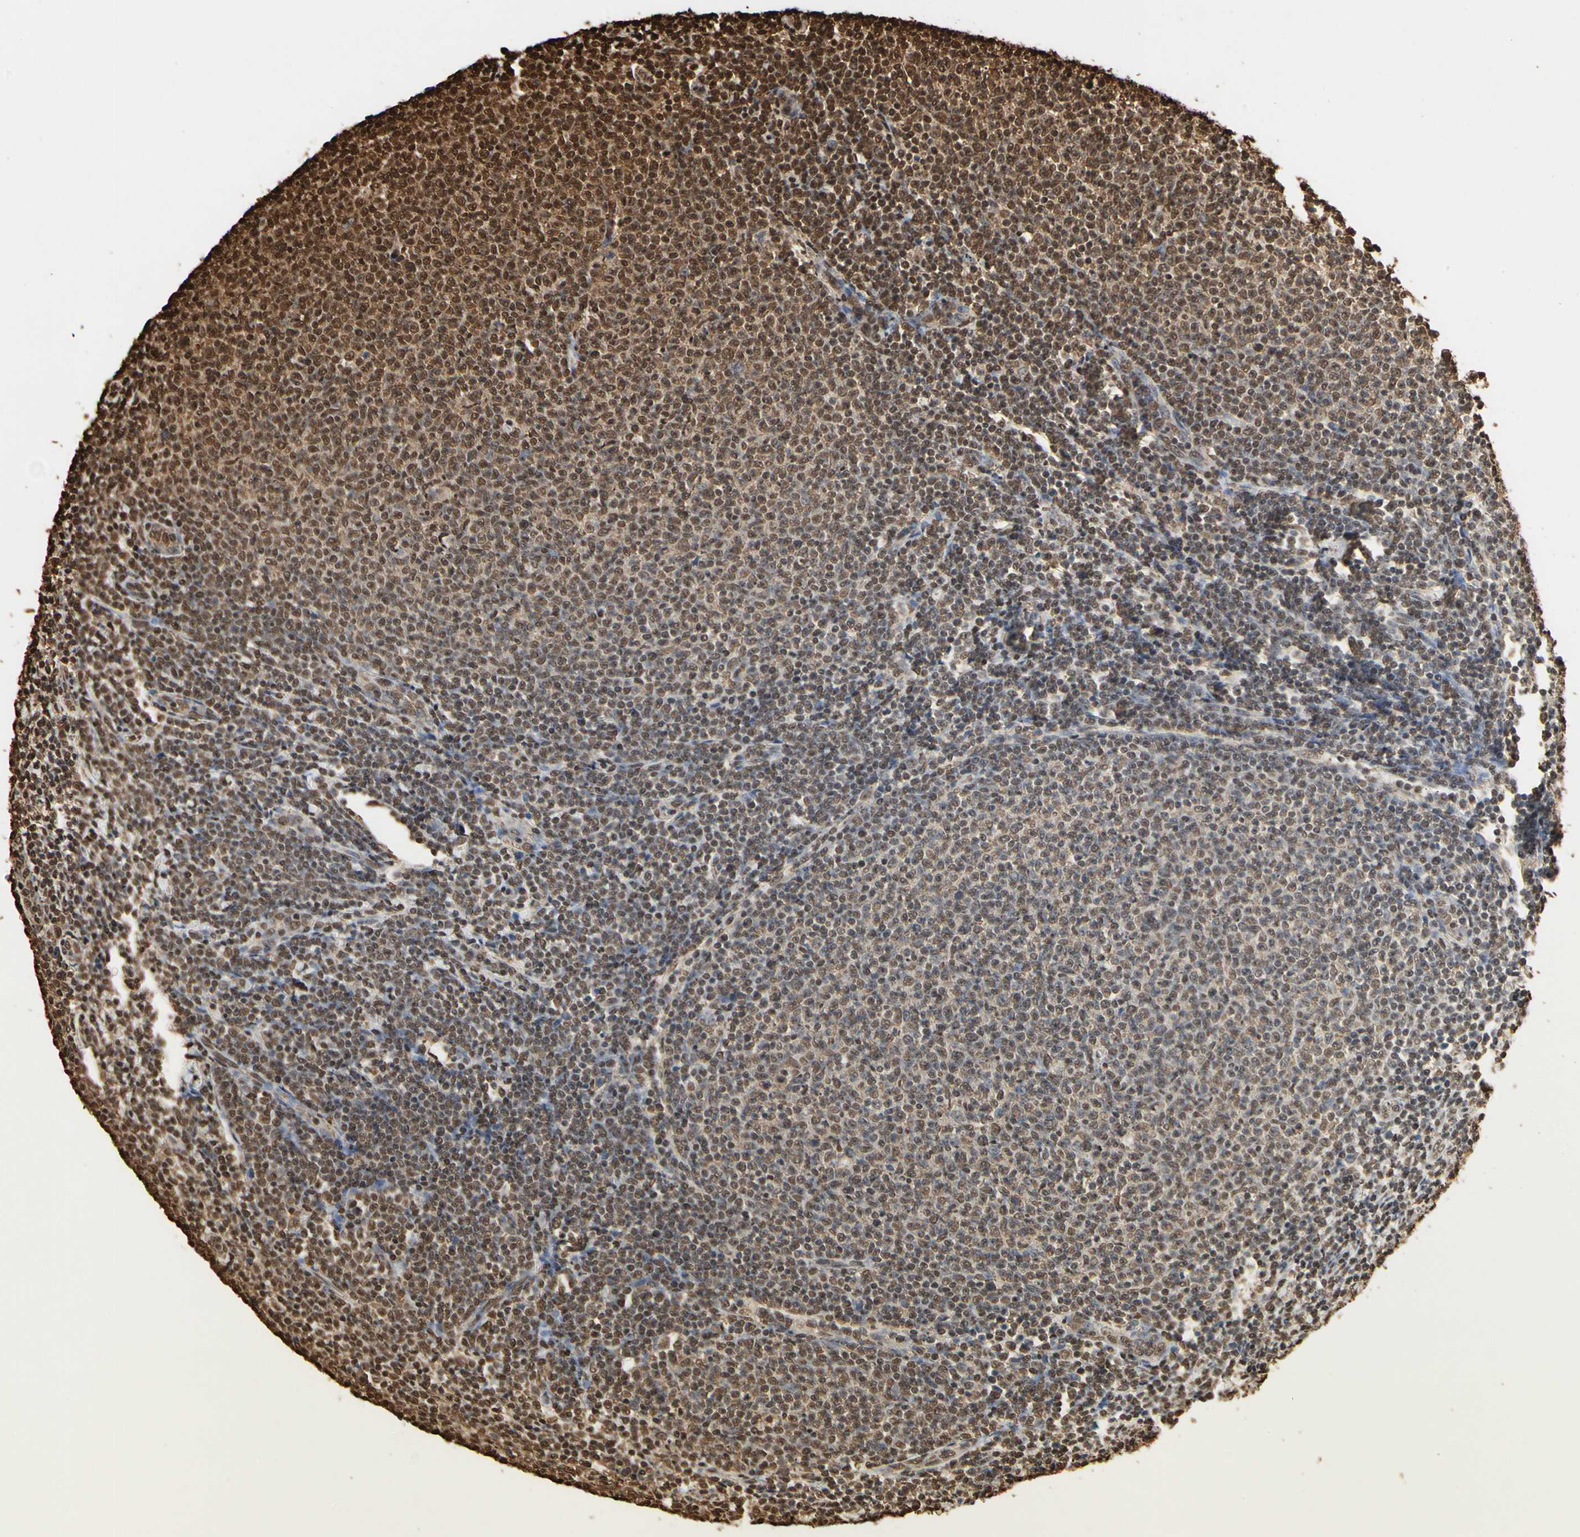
{"staining": {"intensity": "moderate", "quantity": ">75%", "location": "cytoplasmic/membranous,nuclear"}, "tissue": "lymphoma", "cell_type": "Tumor cells", "image_type": "cancer", "snomed": [{"axis": "morphology", "description": "Malignant lymphoma, non-Hodgkin's type, Low grade"}, {"axis": "topography", "description": "Lymph node"}], "caption": "Lymphoma stained for a protein exhibits moderate cytoplasmic/membranous and nuclear positivity in tumor cells.", "gene": "HNRNPK", "patient": {"sex": "male", "age": 66}}